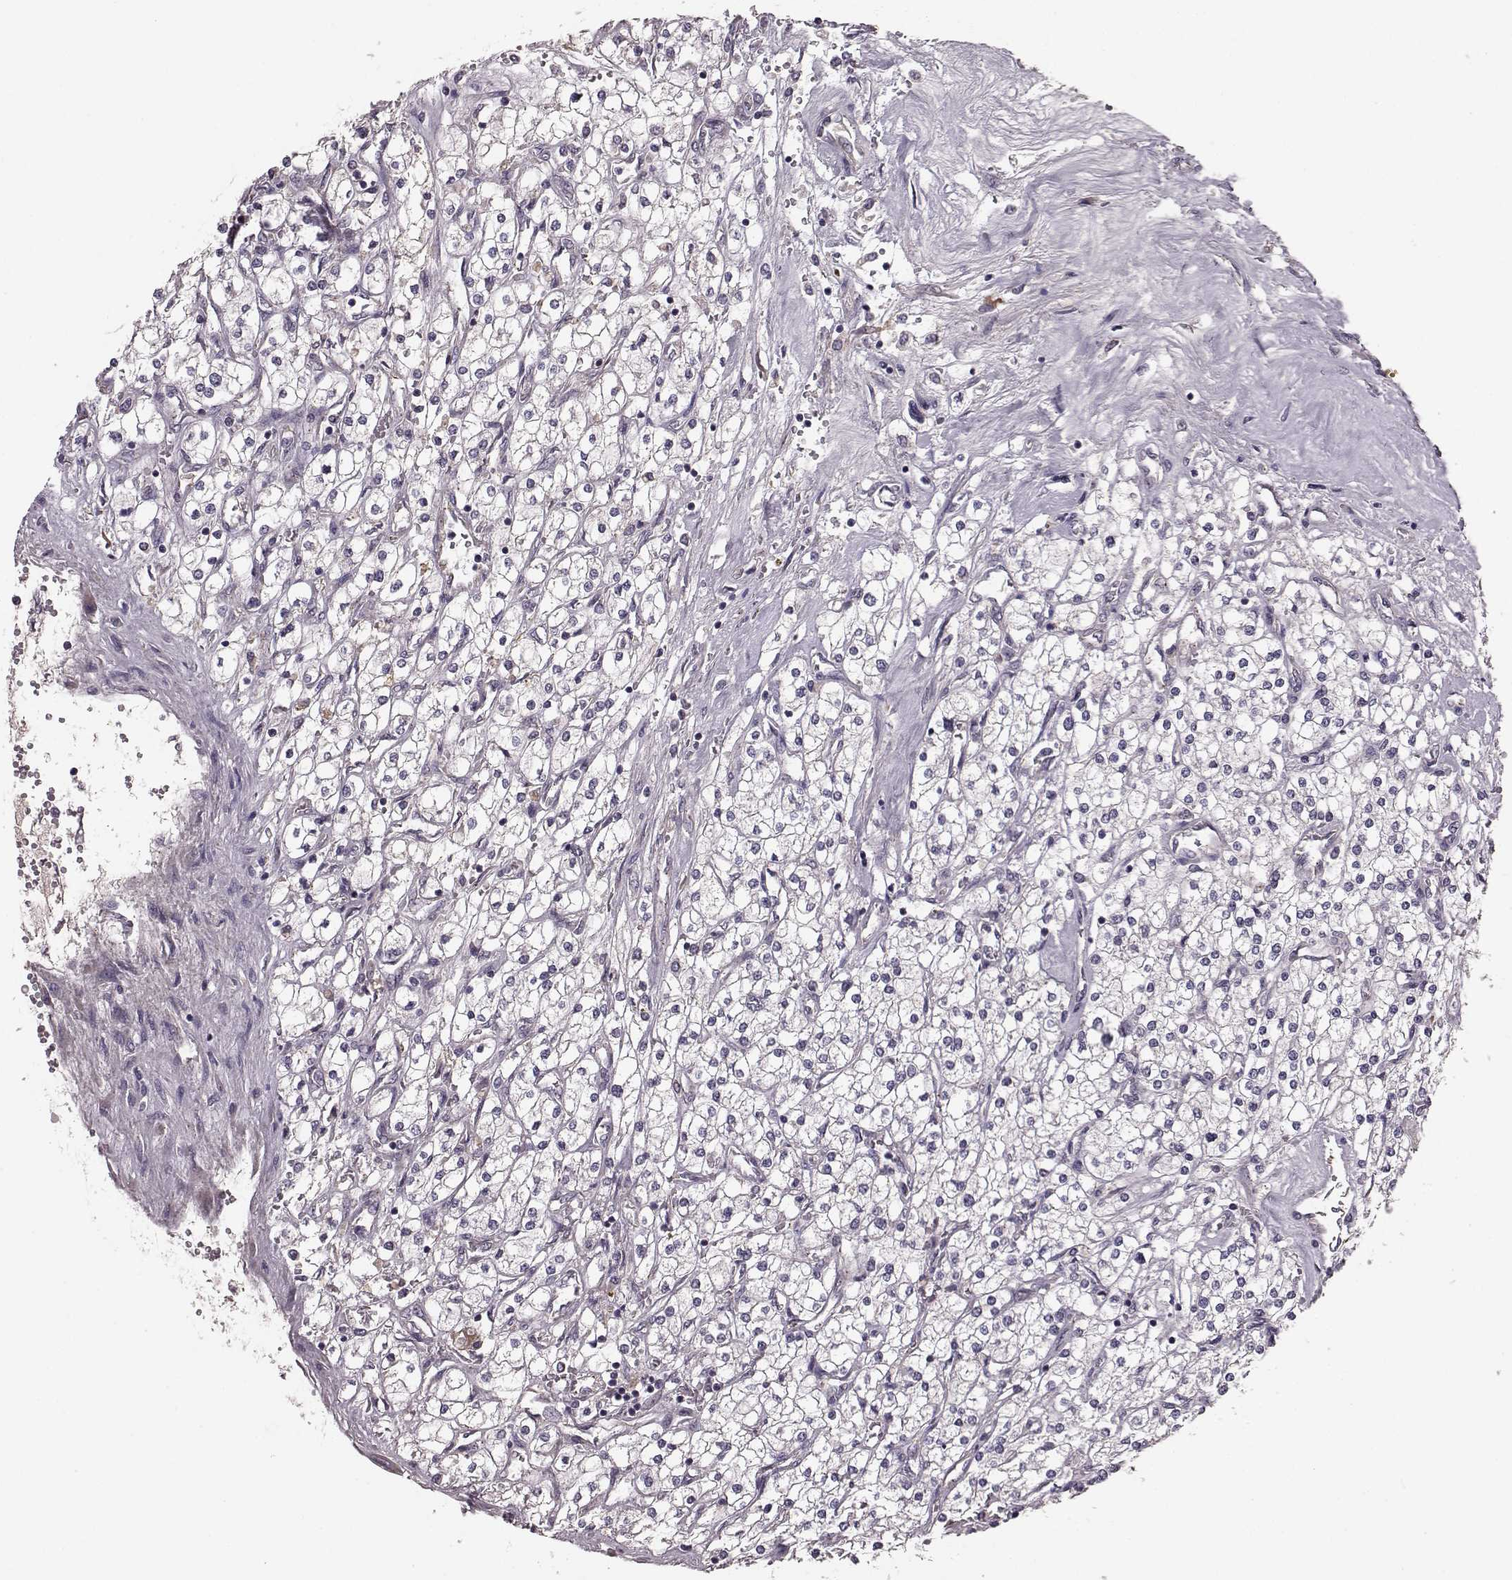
{"staining": {"intensity": "negative", "quantity": "none", "location": "none"}, "tissue": "renal cancer", "cell_type": "Tumor cells", "image_type": "cancer", "snomed": [{"axis": "morphology", "description": "Adenocarcinoma, NOS"}, {"axis": "topography", "description": "Kidney"}], "caption": "Immunohistochemical staining of human renal cancer displays no significant staining in tumor cells. (DAB (3,3'-diaminobenzidine) immunohistochemistry with hematoxylin counter stain).", "gene": "NTF3", "patient": {"sex": "male", "age": 80}}